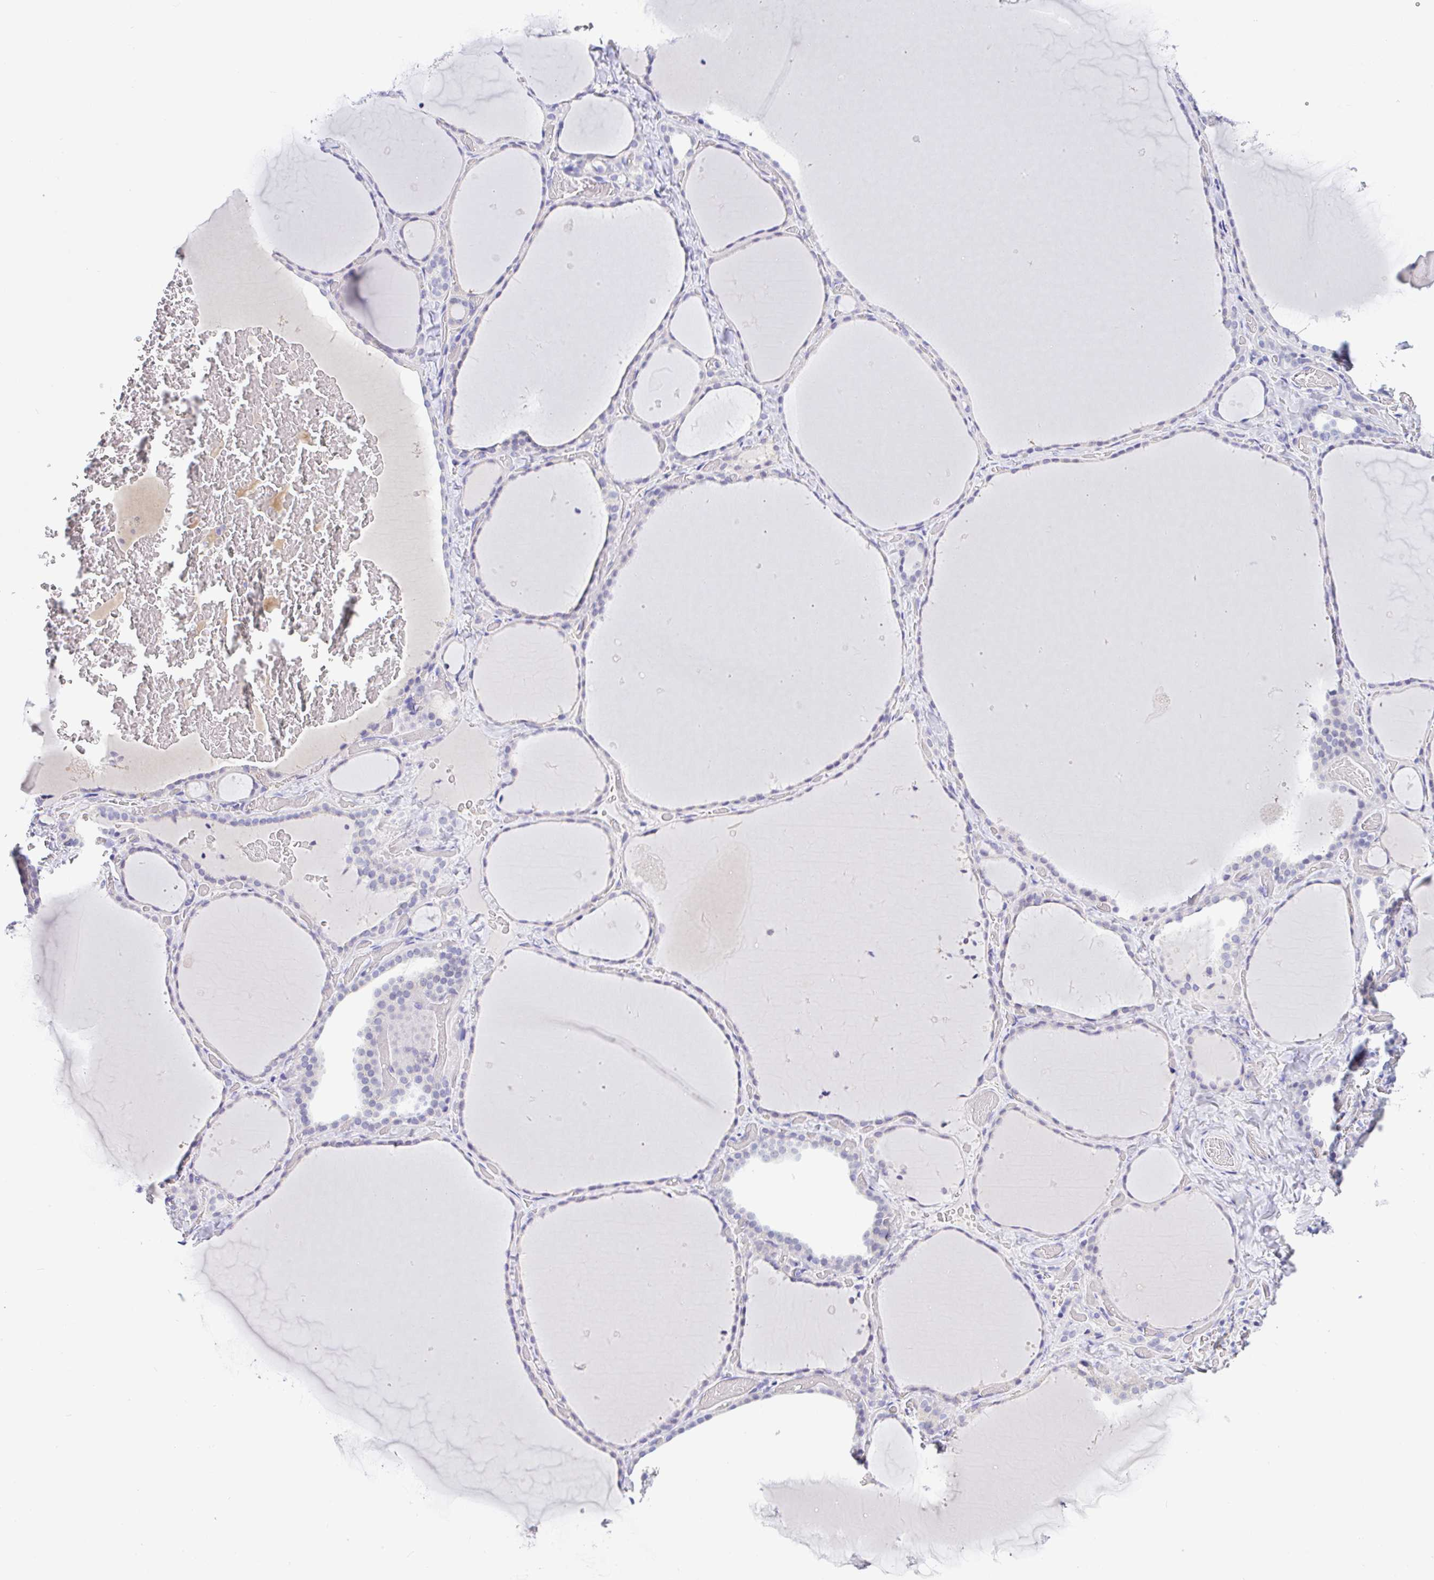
{"staining": {"intensity": "negative", "quantity": "none", "location": "none"}, "tissue": "thyroid gland", "cell_type": "Glandular cells", "image_type": "normal", "snomed": [{"axis": "morphology", "description": "Normal tissue, NOS"}, {"axis": "topography", "description": "Thyroid gland"}], "caption": "Immunohistochemistry (IHC) image of normal thyroid gland: thyroid gland stained with DAB shows no significant protein staining in glandular cells.", "gene": "SERPINE3", "patient": {"sex": "female", "age": 36}}